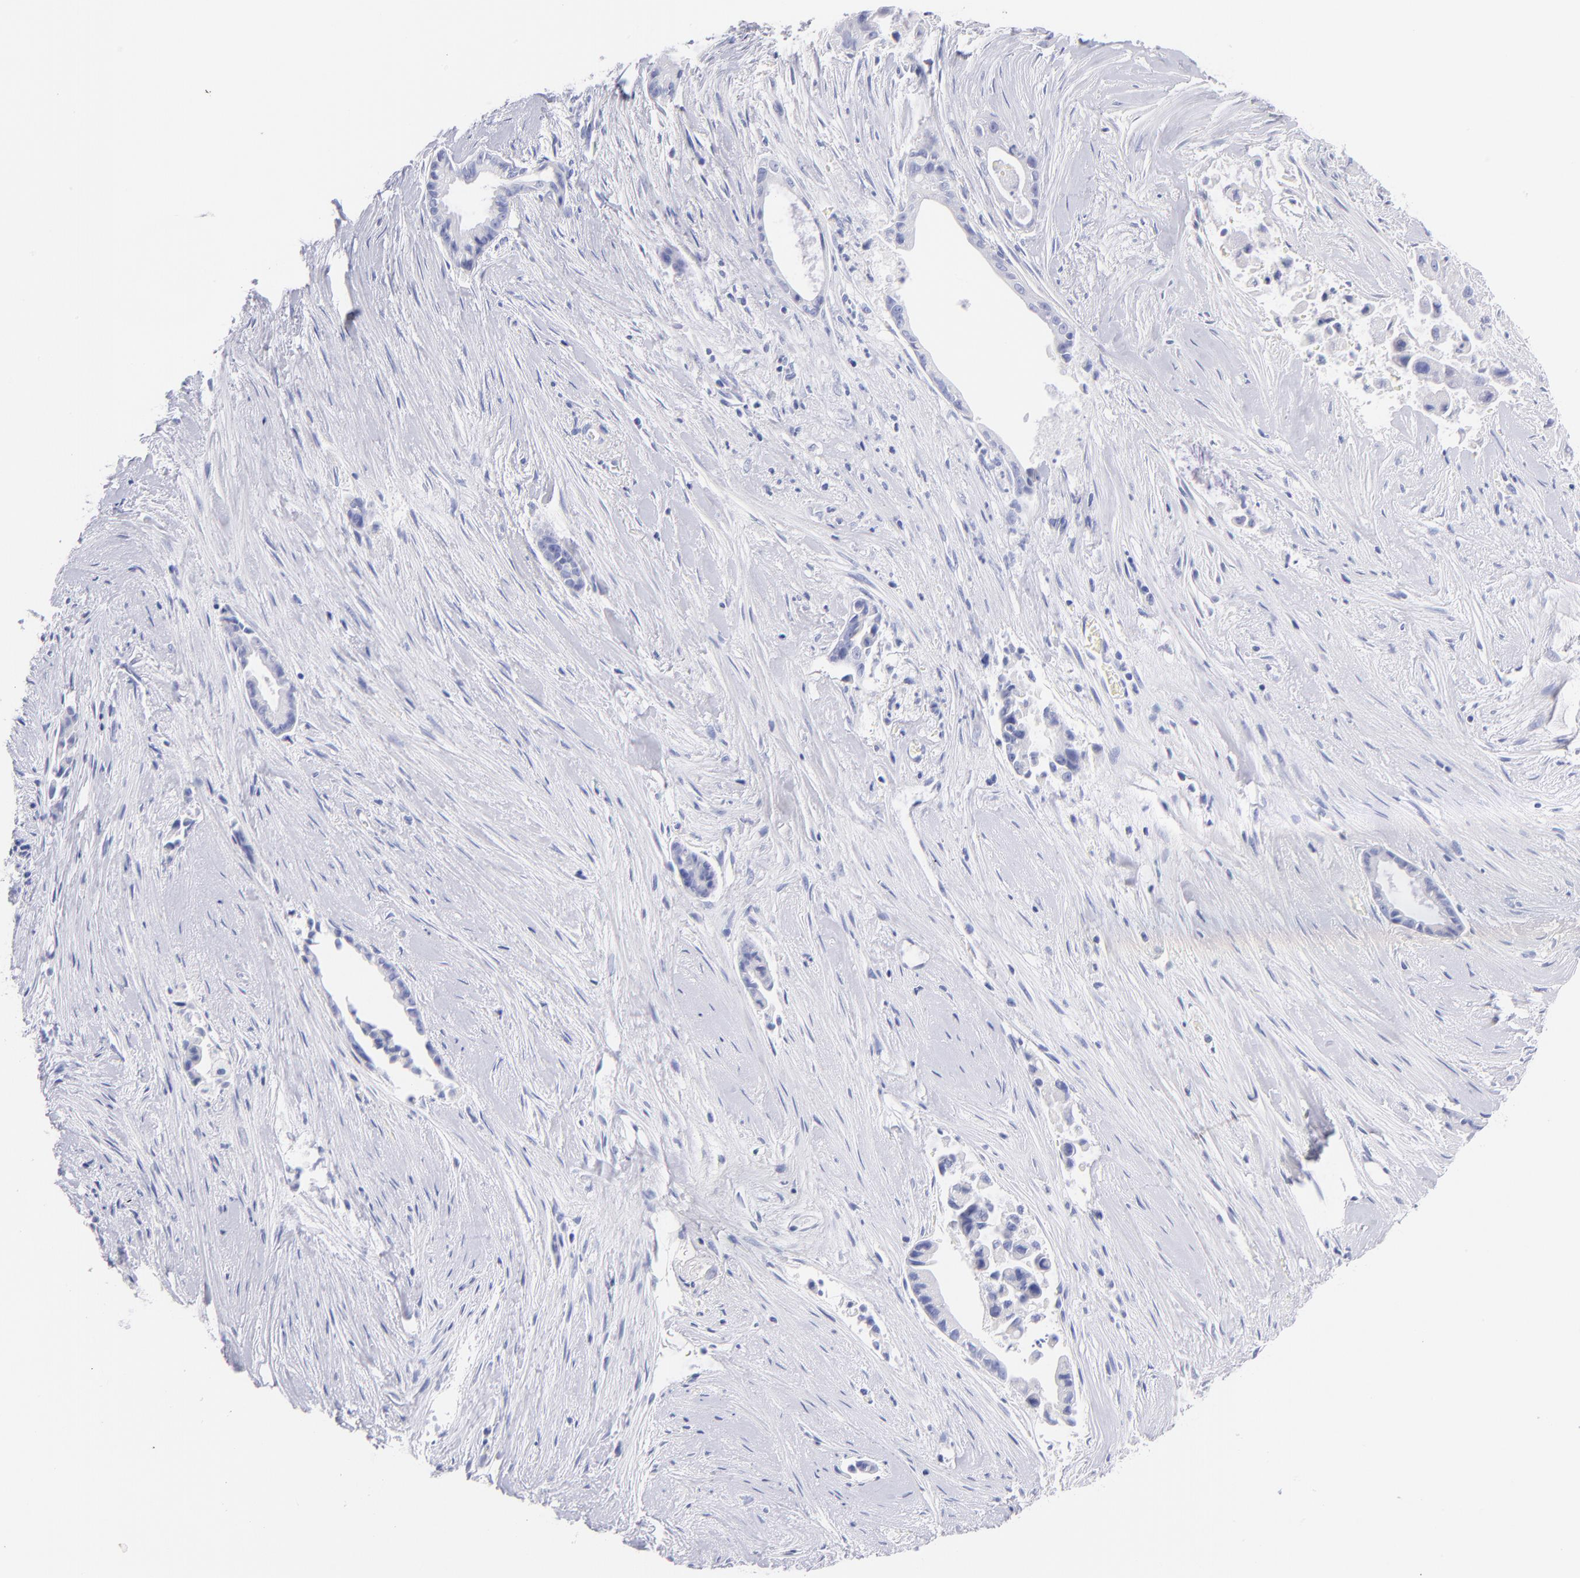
{"staining": {"intensity": "negative", "quantity": "none", "location": "none"}, "tissue": "liver cancer", "cell_type": "Tumor cells", "image_type": "cancer", "snomed": [{"axis": "morphology", "description": "Cholangiocarcinoma"}, {"axis": "topography", "description": "Liver"}], "caption": "Photomicrograph shows no protein positivity in tumor cells of cholangiocarcinoma (liver) tissue.", "gene": "SCGN", "patient": {"sex": "female", "age": 55}}